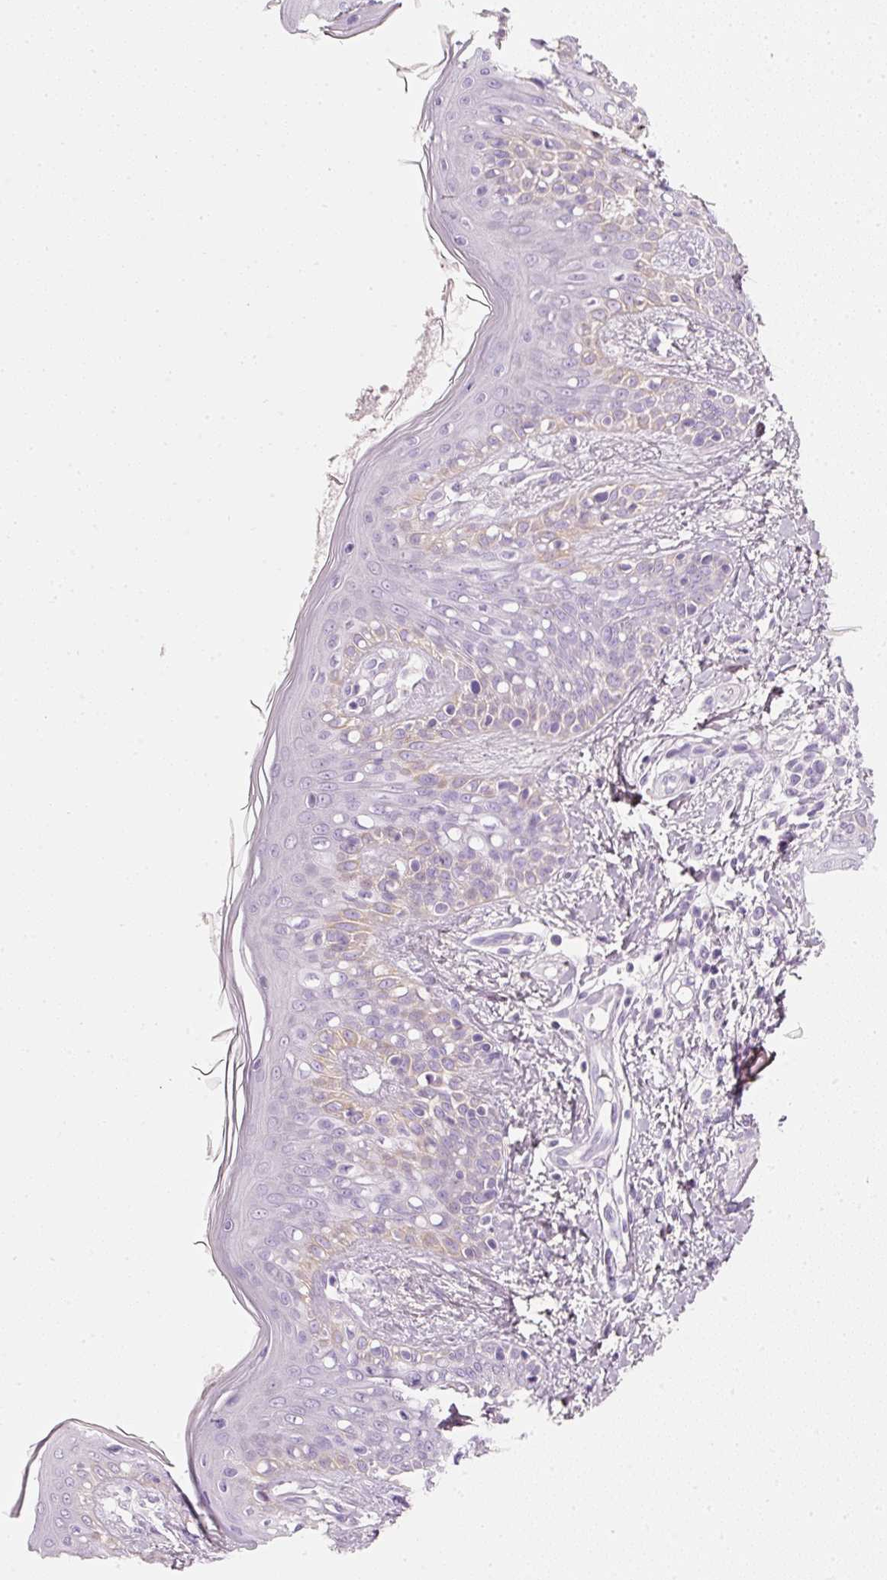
{"staining": {"intensity": "negative", "quantity": "none", "location": "none"}, "tissue": "skin", "cell_type": "Fibroblasts", "image_type": "normal", "snomed": [{"axis": "morphology", "description": "Normal tissue, NOS"}, {"axis": "topography", "description": "Skin"}], "caption": "There is no significant expression in fibroblasts of skin.", "gene": "PDXDC1", "patient": {"sex": "male", "age": 16}}